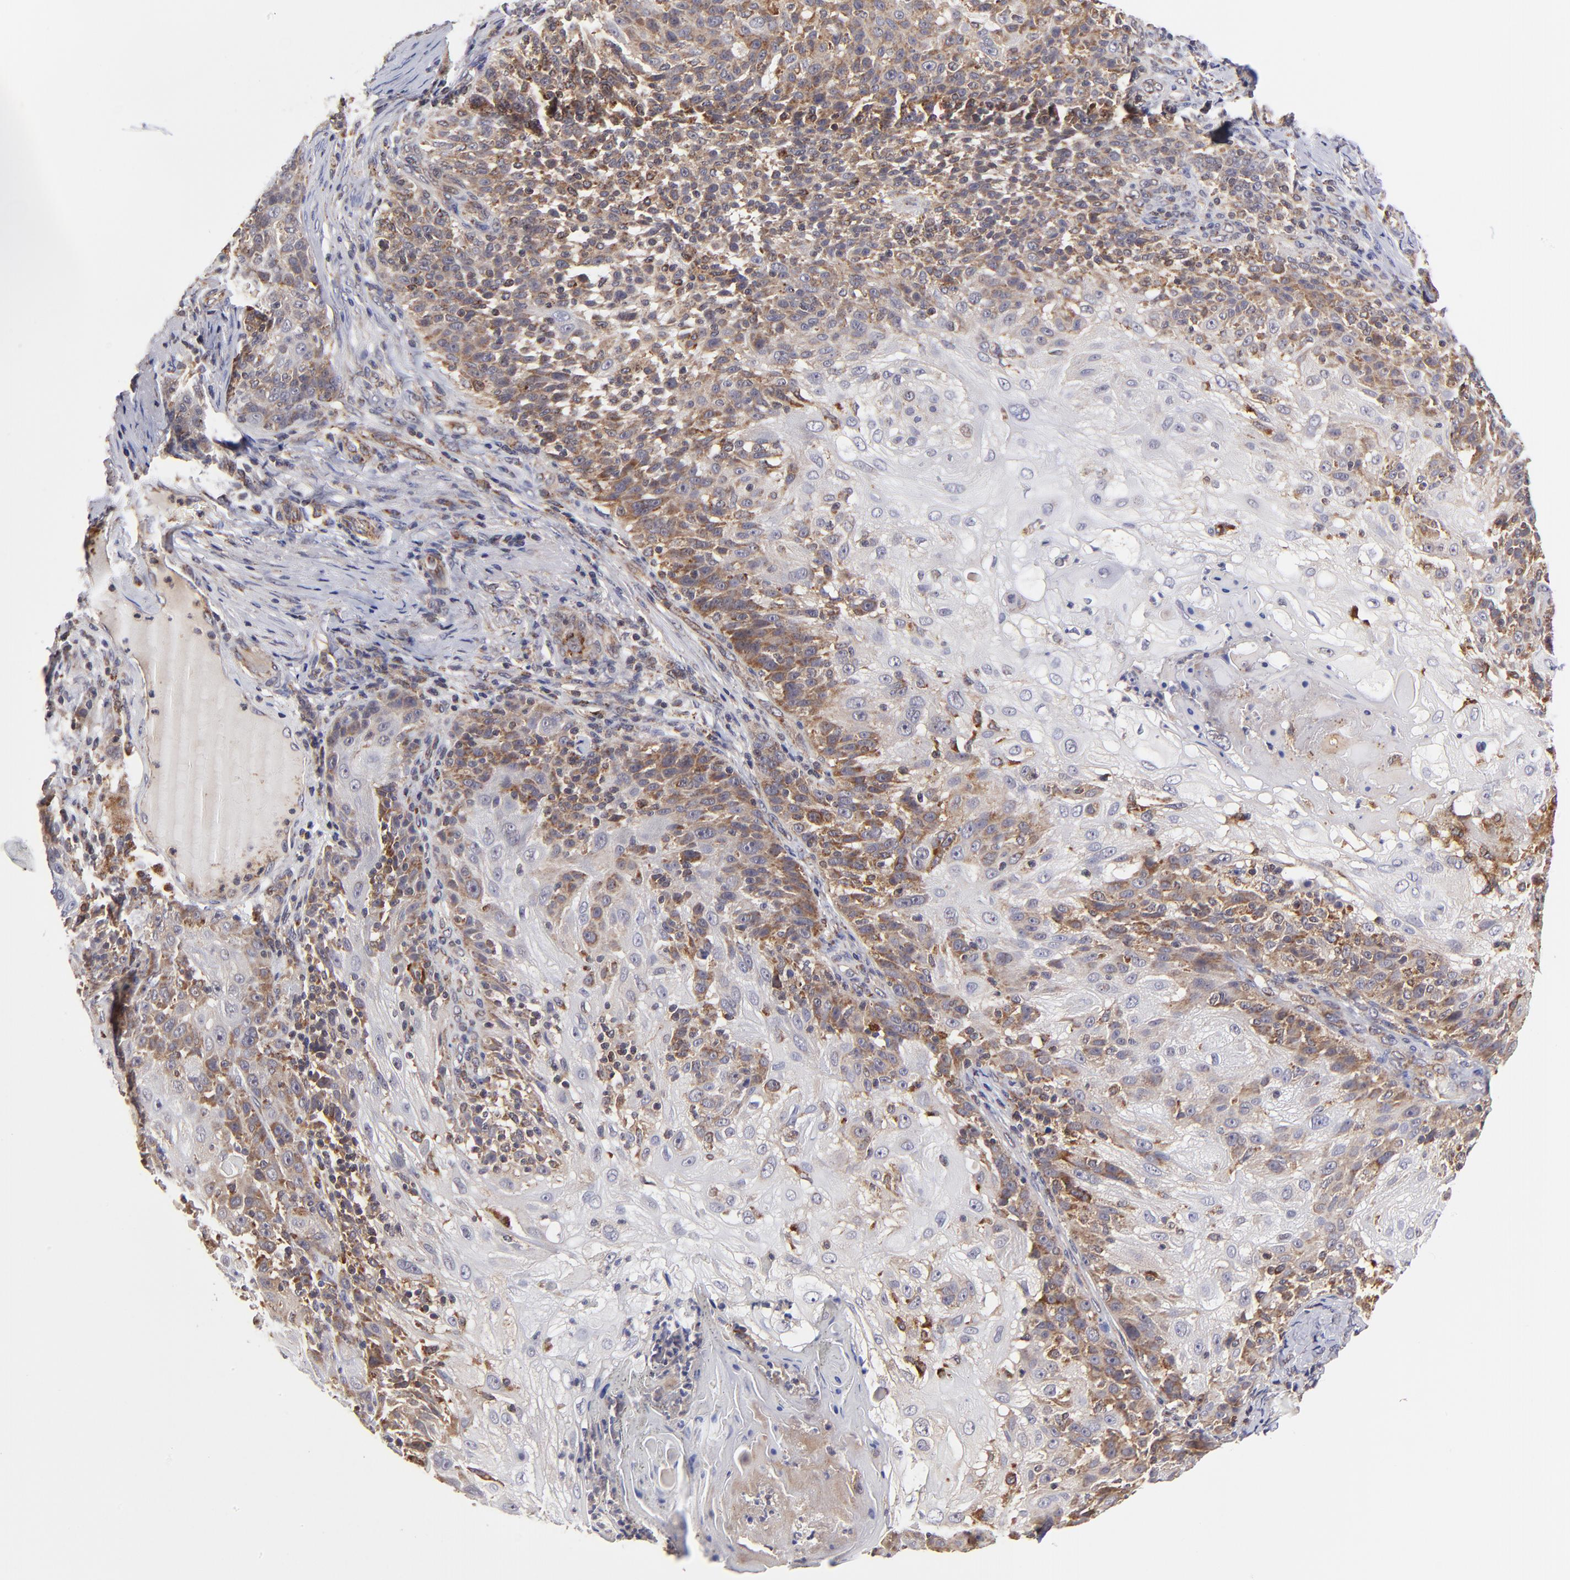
{"staining": {"intensity": "weak", "quantity": "<25%", "location": "cytoplasmic/membranous"}, "tissue": "skin cancer", "cell_type": "Tumor cells", "image_type": "cancer", "snomed": [{"axis": "morphology", "description": "Normal tissue, NOS"}, {"axis": "morphology", "description": "Squamous cell carcinoma, NOS"}, {"axis": "topography", "description": "Skin"}], "caption": "DAB immunohistochemical staining of human skin squamous cell carcinoma demonstrates no significant staining in tumor cells.", "gene": "MAP2K7", "patient": {"sex": "female", "age": 83}}